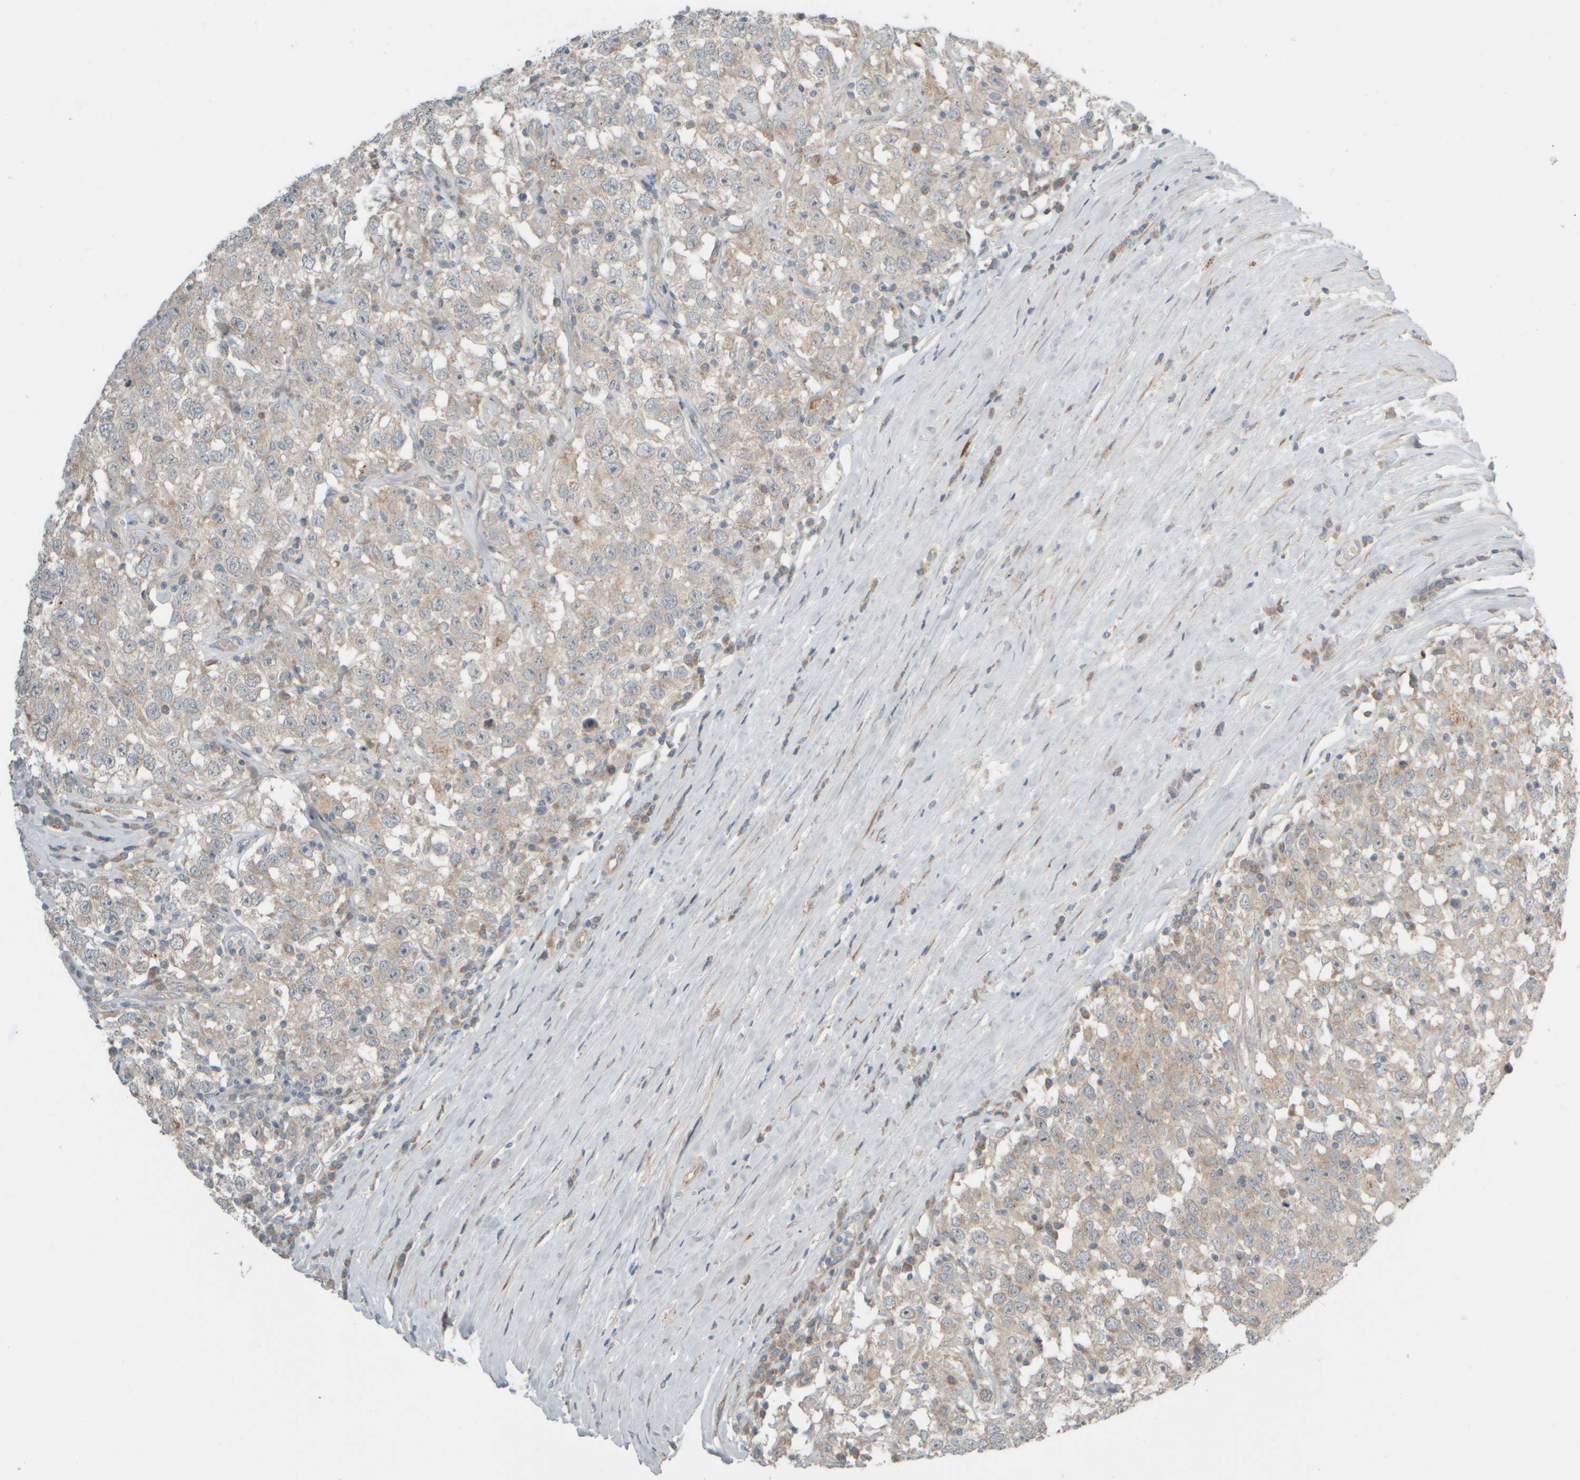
{"staining": {"intensity": "weak", "quantity": "<25%", "location": "cytoplasmic/membranous"}, "tissue": "testis cancer", "cell_type": "Tumor cells", "image_type": "cancer", "snomed": [{"axis": "morphology", "description": "Seminoma, NOS"}, {"axis": "topography", "description": "Testis"}], "caption": "Tumor cells are negative for protein expression in human seminoma (testis).", "gene": "HGS", "patient": {"sex": "male", "age": 41}}